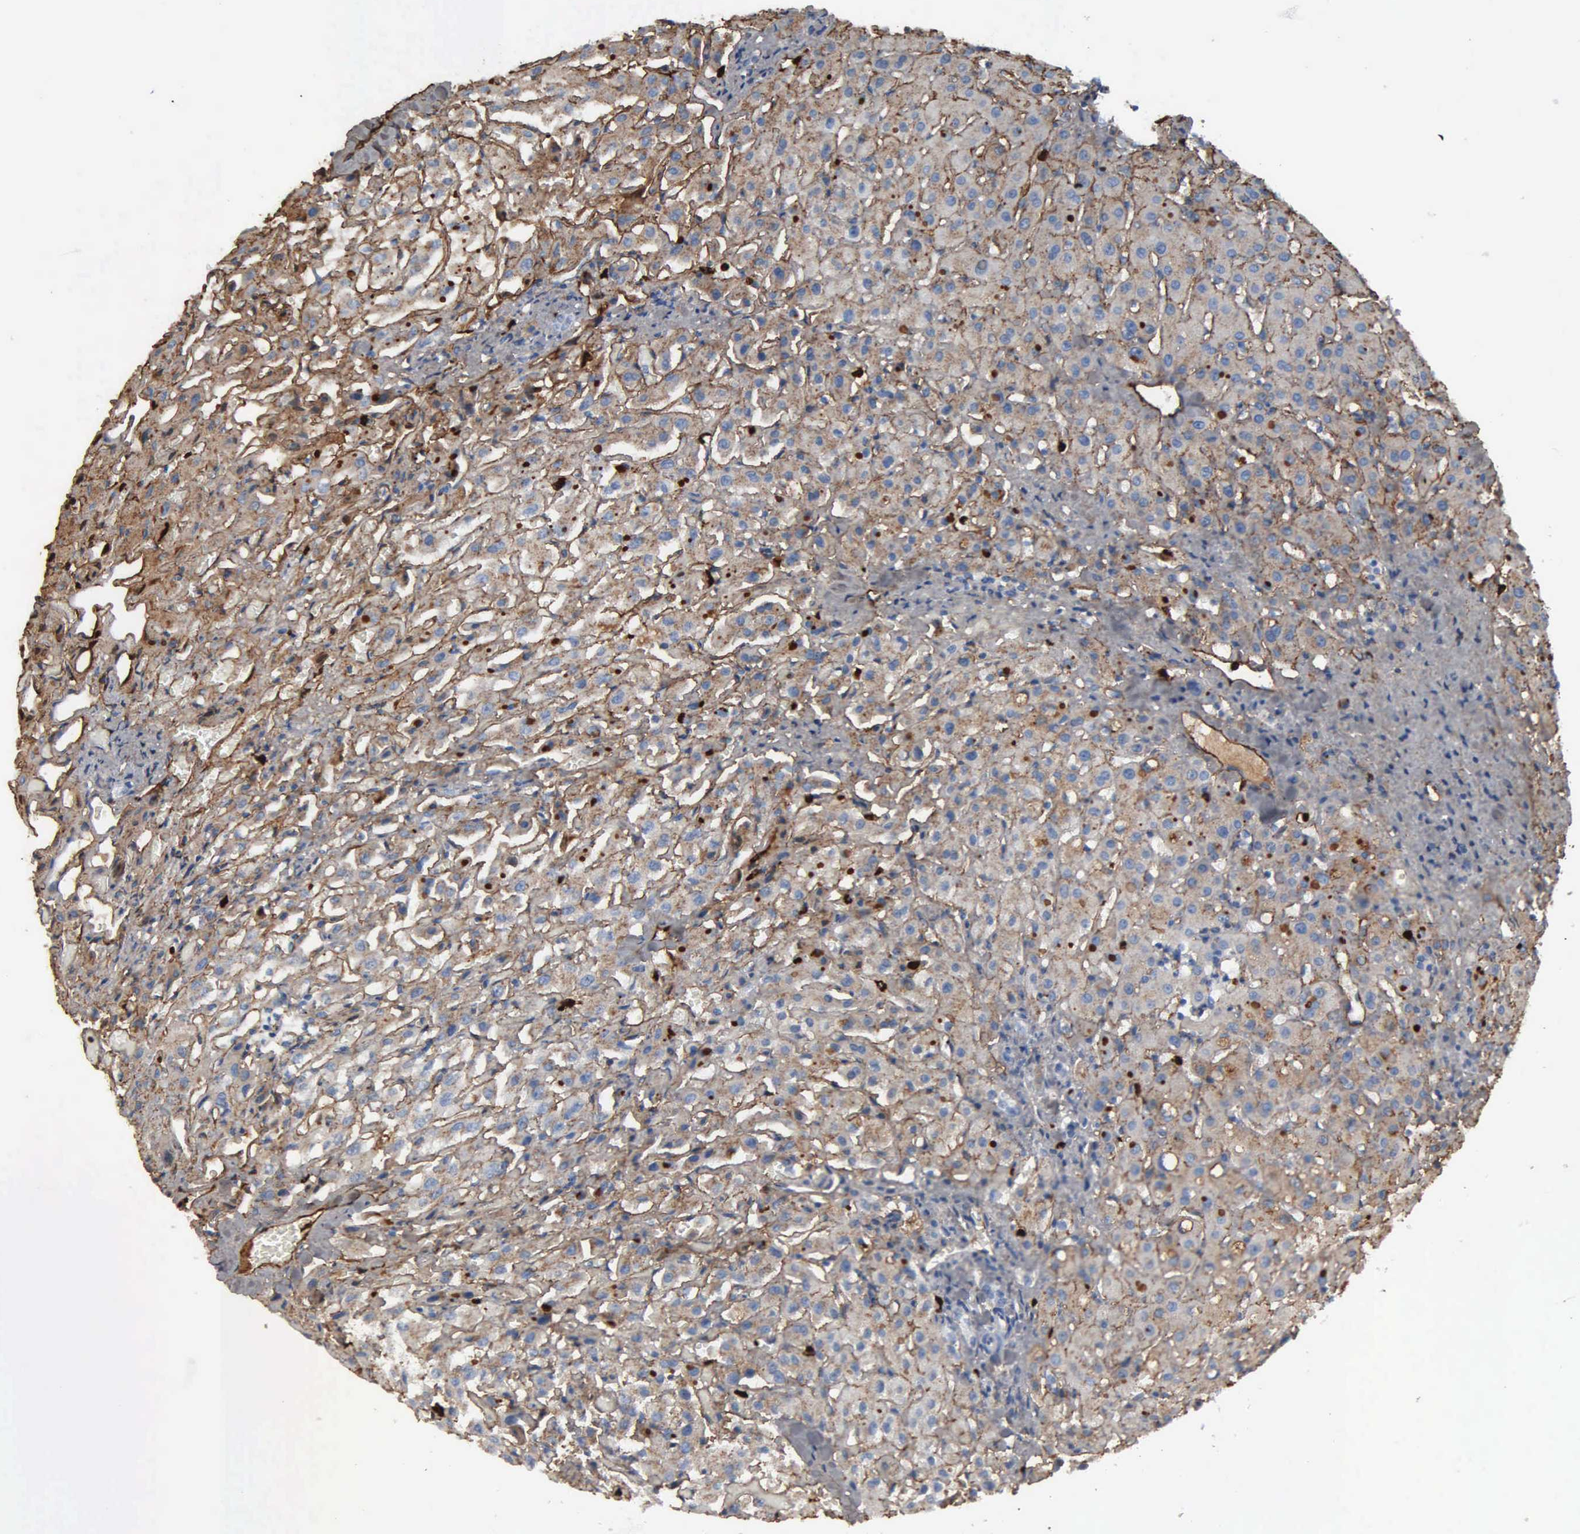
{"staining": {"intensity": "negative", "quantity": "none", "location": "none"}, "tissue": "liver", "cell_type": "Cholangiocytes", "image_type": "normal", "snomed": [{"axis": "morphology", "description": "Normal tissue, NOS"}, {"axis": "topography", "description": "Liver"}], "caption": "This is a photomicrograph of immunohistochemistry staining of unremarkable liver, which shows no positivity in cholangiocytes.", "gene": "FN1", "patient": {"sex": "female", "age": 27}}